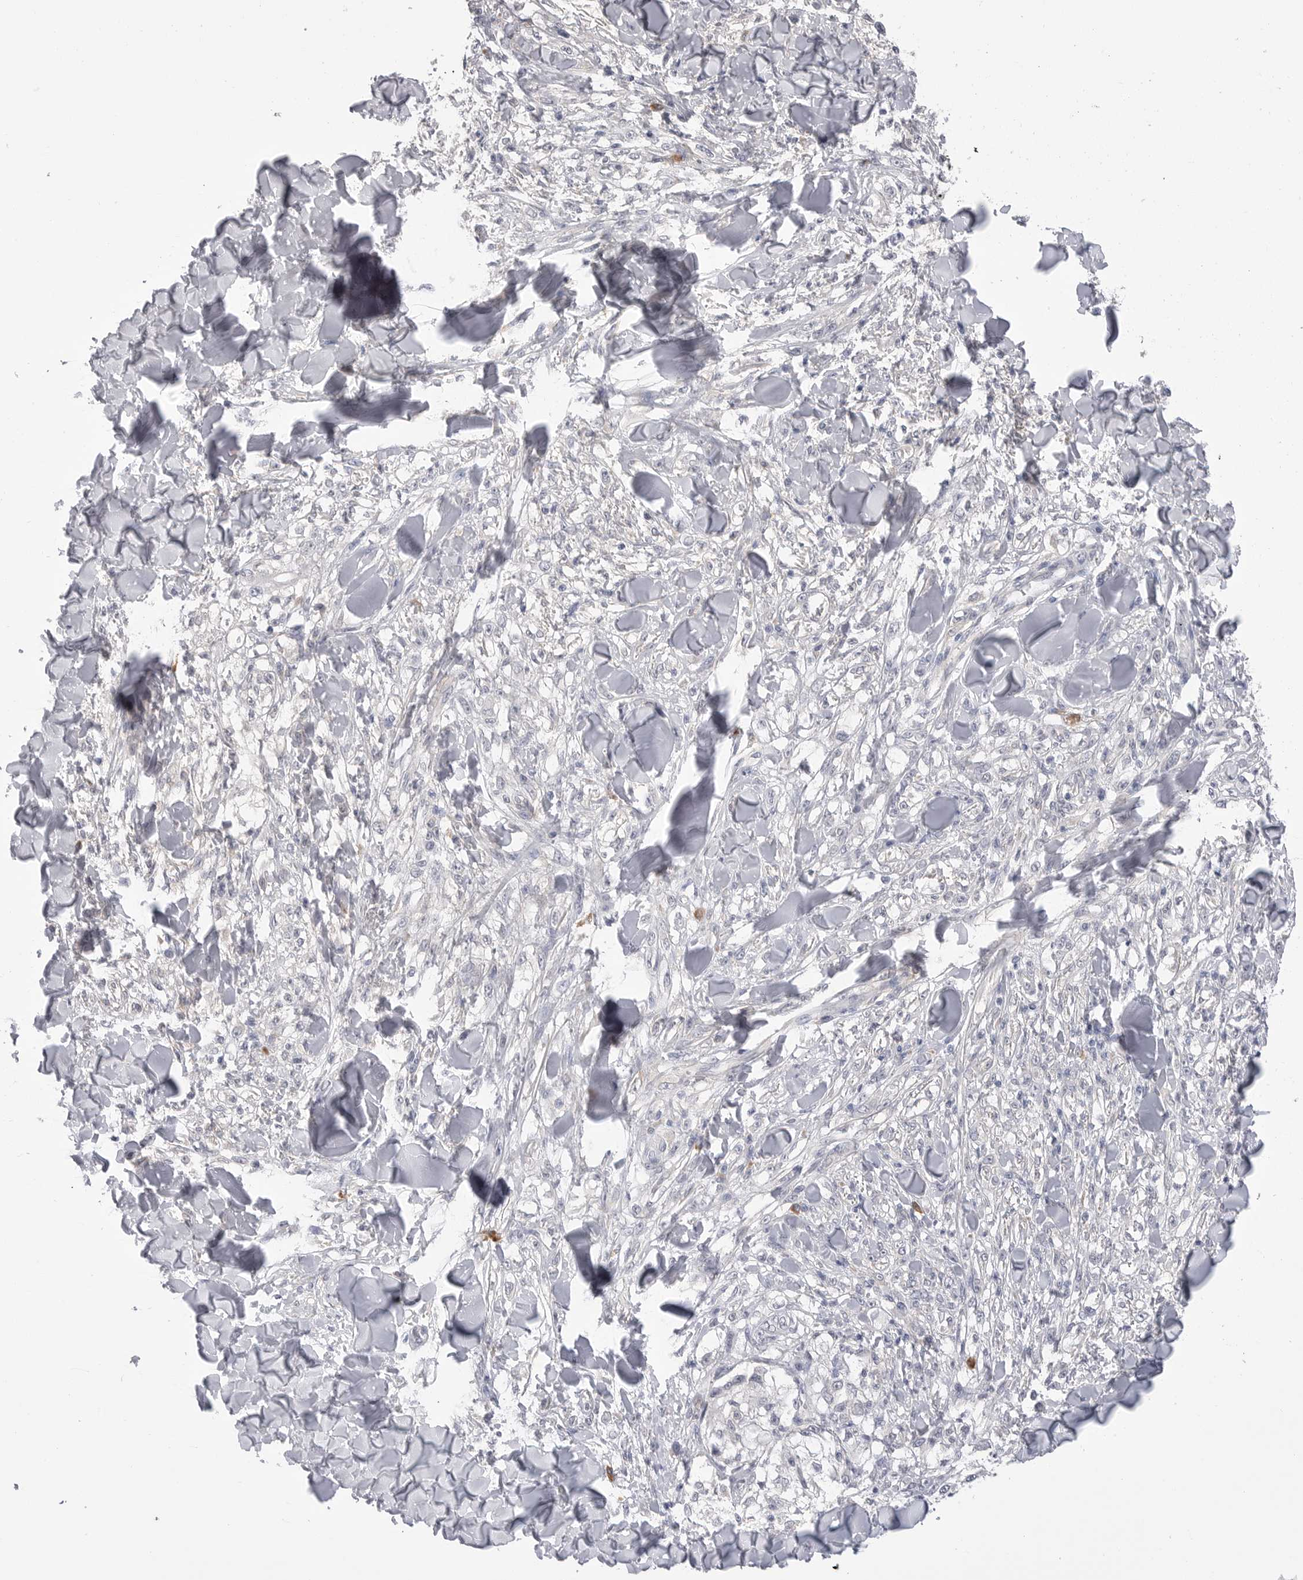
{"staining": {"intensity": "negative", "quantity": "none", "location": "none"}, "tissue": "melanoma", "cell_type": "Tumor cells", "image_type": "cancer", "snomed": [{"axis": "morphology", "description": "Malignant melanoma, NOS"}, {"axis": "topography", "description": "Skin of head"}], "caption": "Image shows no significant protein positivity in tumor cells of malignant melanoma. Brightfield microscopy of immunohistochemistry (IHC) stained with DAB (3,3'-diaminobenzidine) (brown) and hematoxylin (blue), captured at high magnification.", "gene": "DLGAP3", "patient": {"sex": "male", "age": 83}}